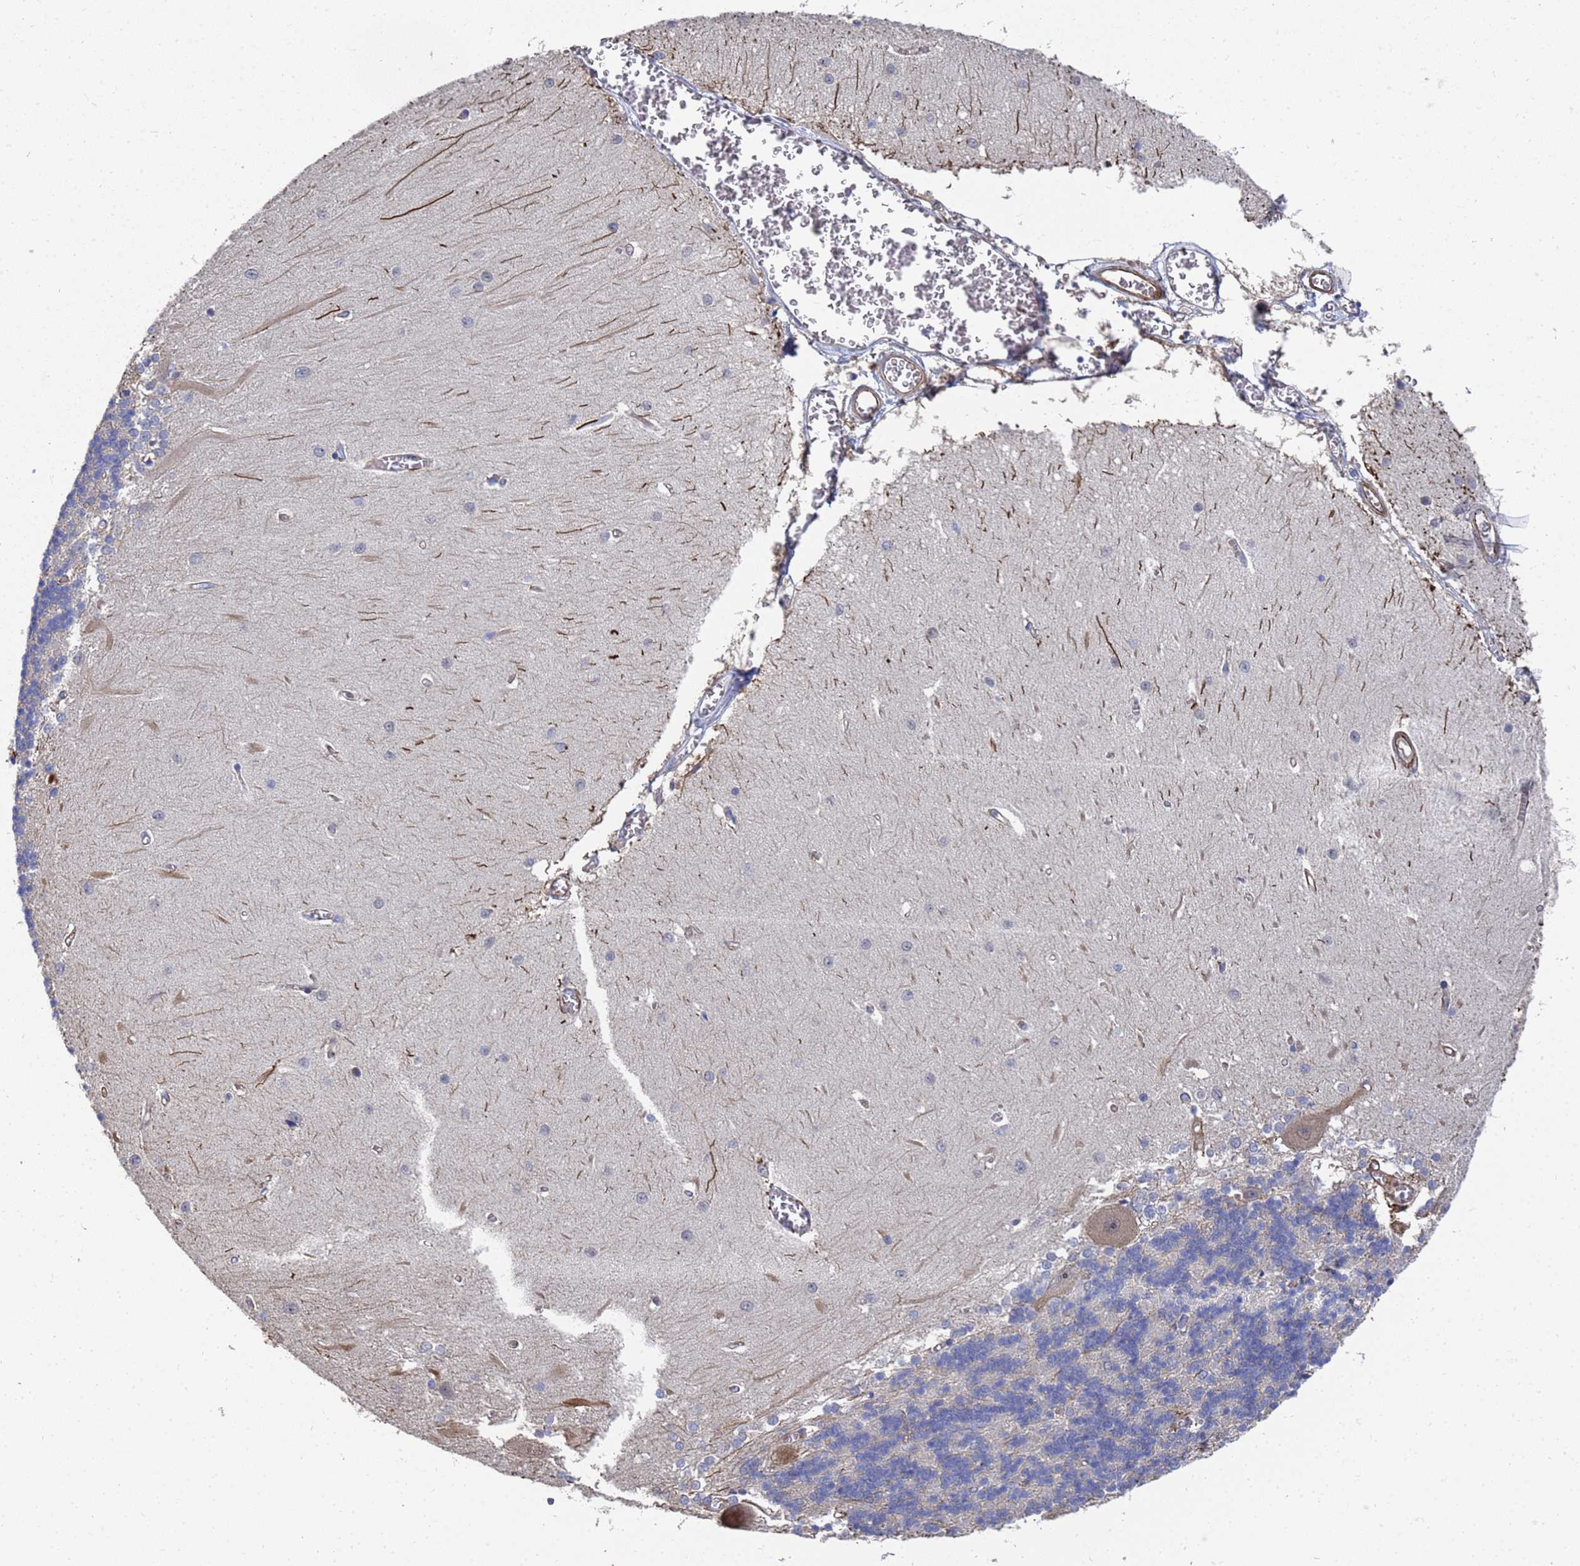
{"staining": {"intensity": "negative", "quantity": "none", "location": "none"}, "tissue": "cerebellum", "cell_type": "Cells in granular layer", "image_type": "normal", "snomed": [{"axis": "morphology", "description": "Normal tissue, NOS"}, {"axis": "topography", "description": "Cerebellum"}], "caption": "A high-resolution micrograph shows immunohistochemistry (IHC) staining of unremarkable cerebellum, which displays no significant staining in cells in granular layer.", "gene": "SYT13", "patient": {"sex": "male", "age": 37}}